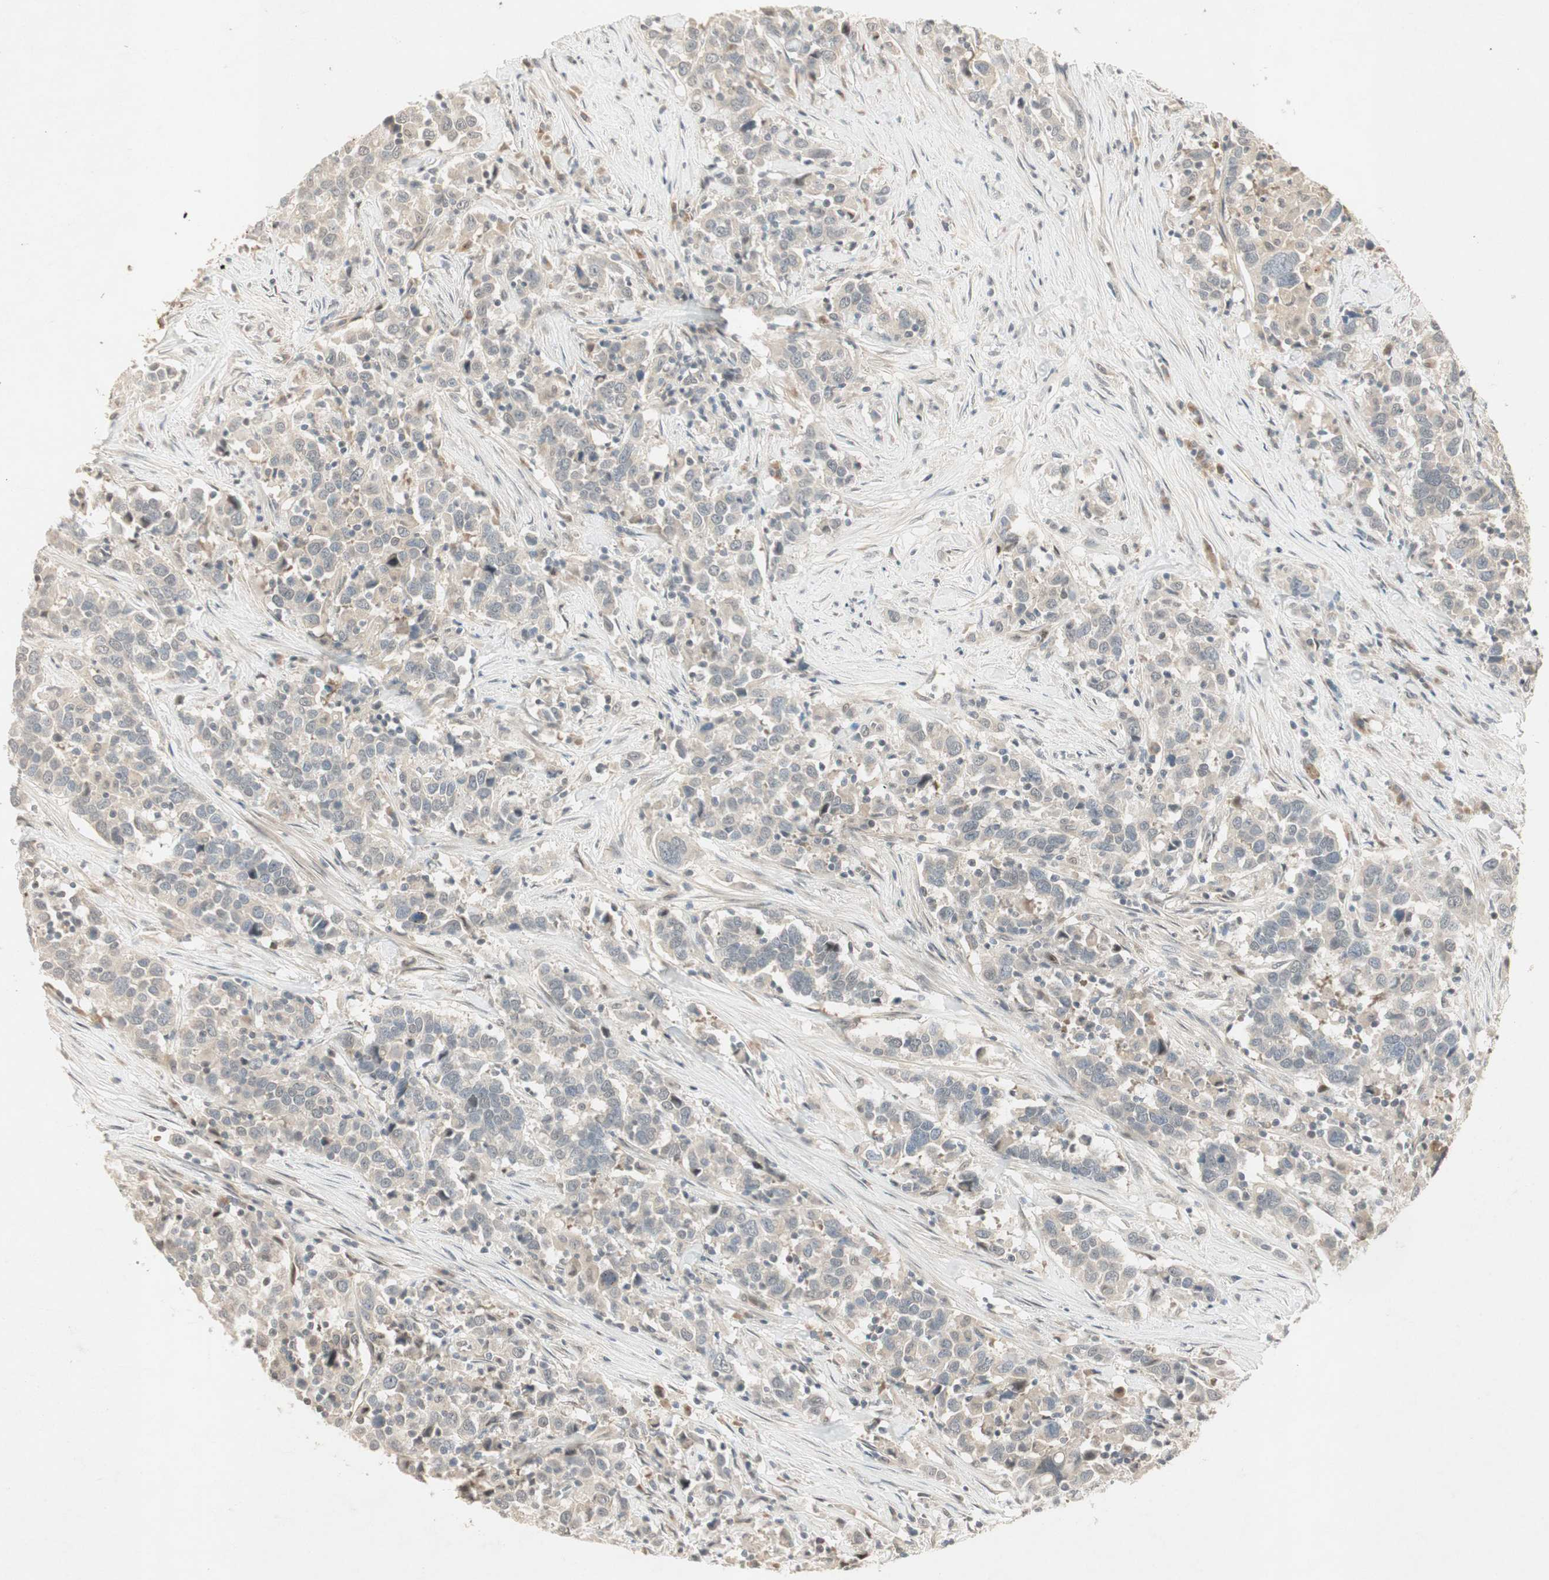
{"staining": {"intensity": "weak", "quantity": "<25%", "location": "cytoplasmic/membranous"}, "tissue": "urothelial cancer", "cell_type": "Tumor cells", "image_type": "cancer", "snomed": [{"axis": "morphology", "description": "Urothelial carcinoma, High grade"}, {"axis": "topography", "description": "Urinary bladder"}], "caption": "IHC histopathology image of human urothelial carcinoma (high-grade) stained for a protein (brown), which shows no staining in tumor cells. The staining is performed using DAB (3,3'-diaminobenzidine) brown chromogen with nuclei counter-stained in using hematoxylin.", "gene": "ACSL5", "patient": {"sex": "male", "age": 61}}